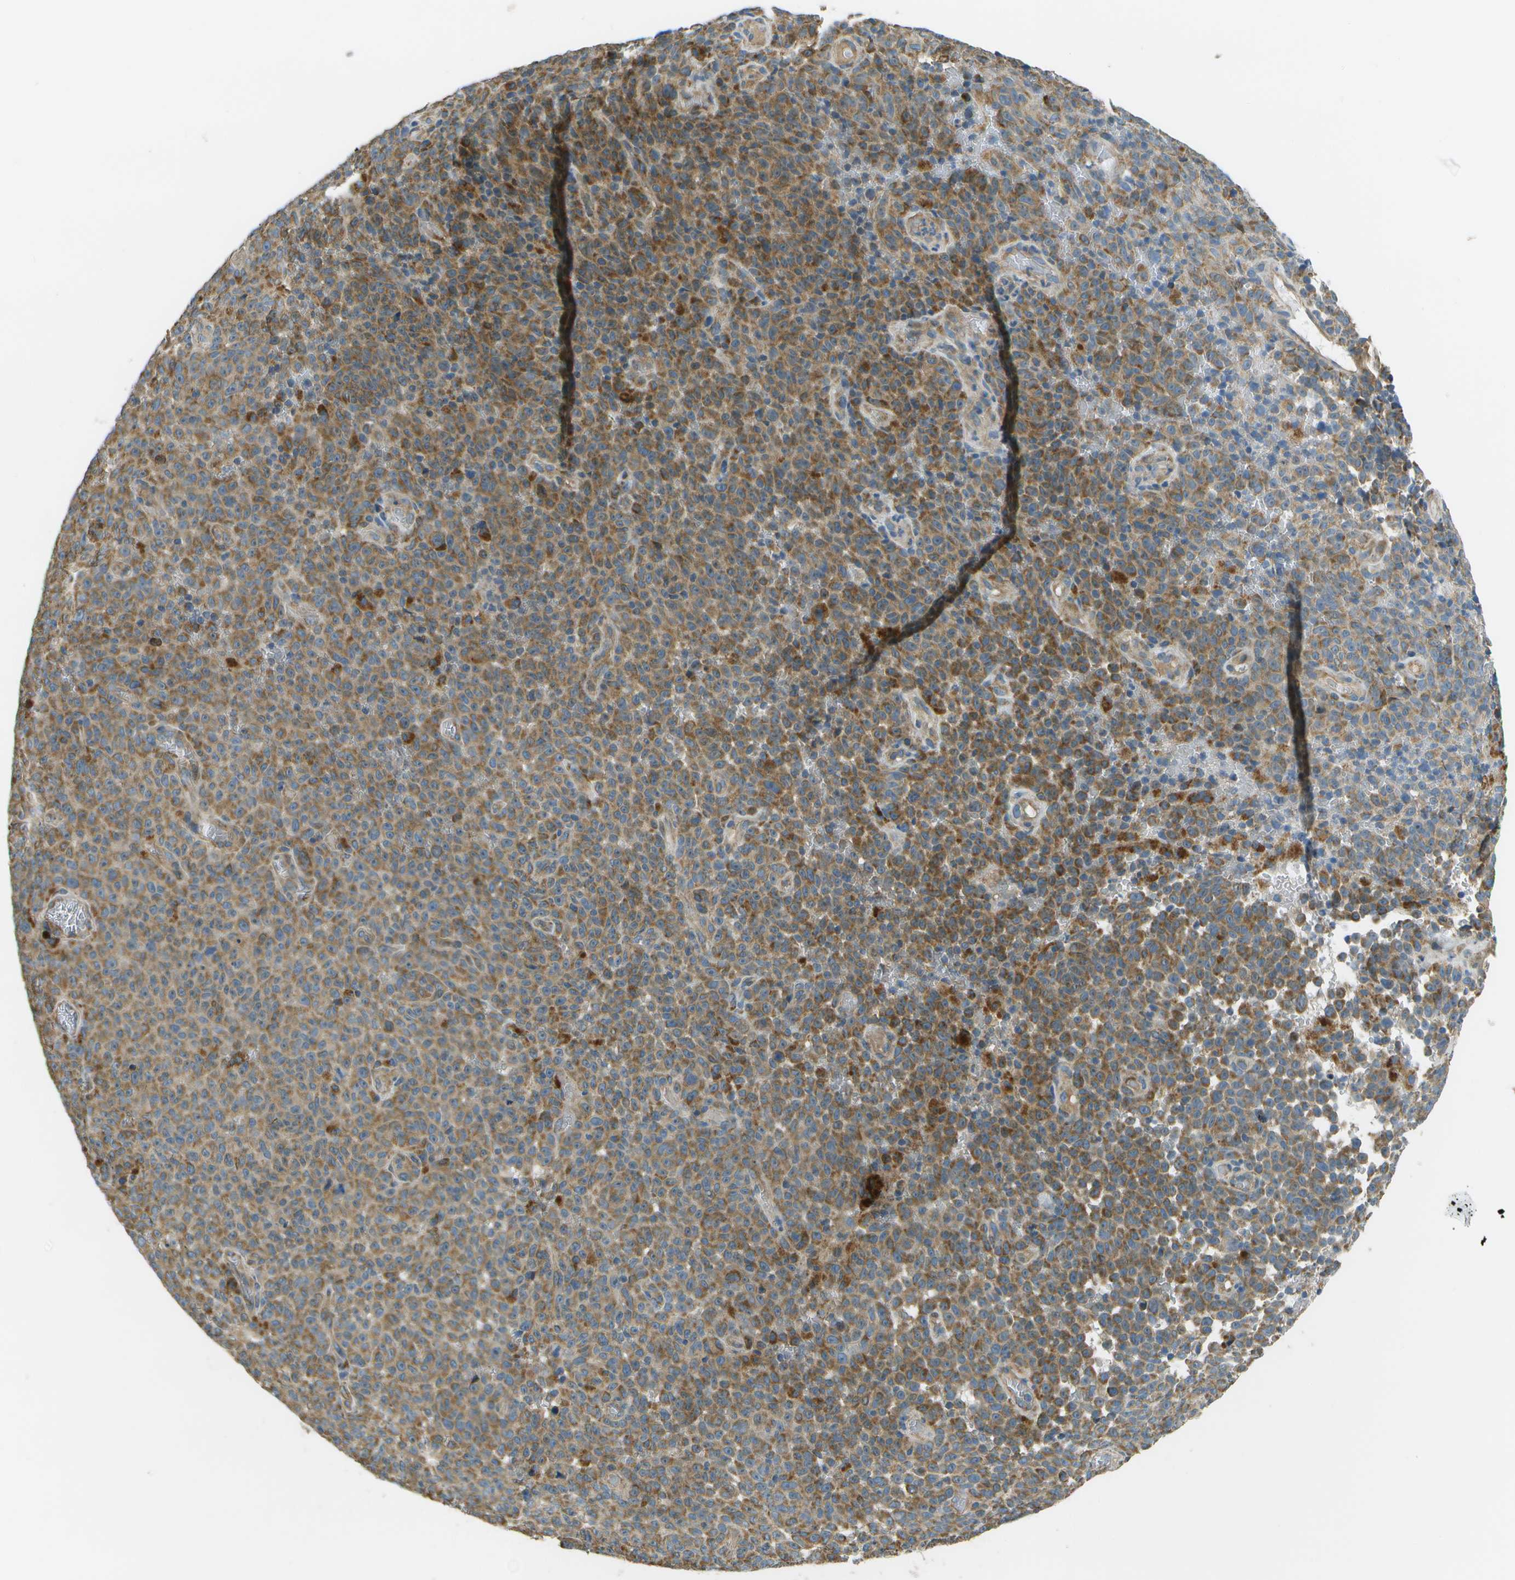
{"staining": {"intensity": "moderate", "quantity": ">75%", "location": "cytoplasmic/membranous"}, "tissue": "melanoma", "cell_type": "Tumor cells", "image_type": "cancer", "snomed": [{"axis": "morphology", "description": "Malignant melanoma, NOS"}, {"axis": "topography", "description": "Skin"}], "caption": "Approximately >75% of tumor cells in human melanoma exhibit moderate cytoplasmic/membranous protein staining as visualized by brown immunohistochemical staining.", "gene": "NRK", "patient": {"sex": "female", "age": 82}}